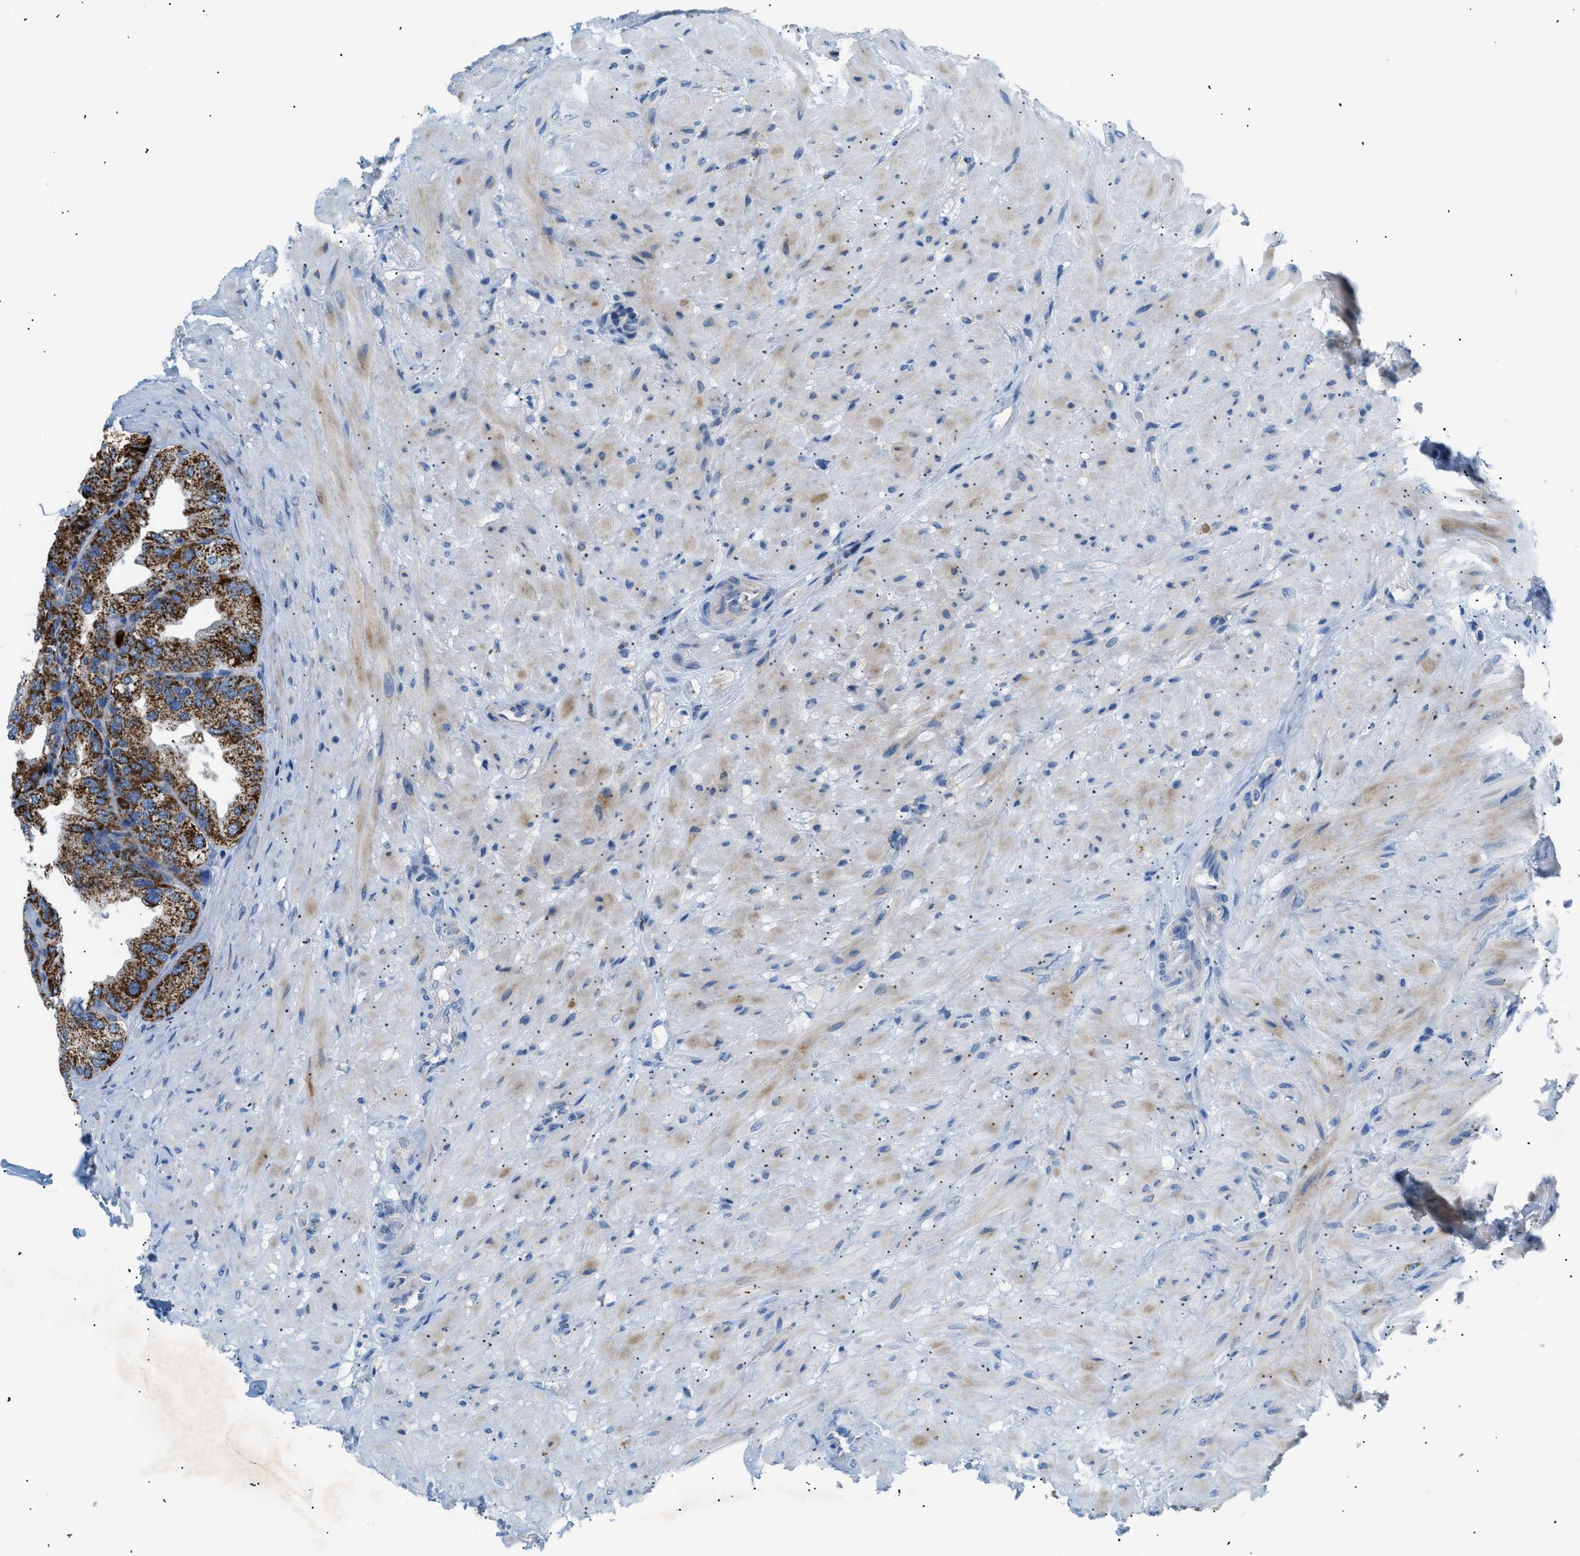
{"staining": {"intensity": "strong", "quantity": ">75%", "location": "cytoplasmic/membranous"}, "tissue": "seminal vesicle", "cell_type": "Glandular cells", "image_type": "normal", "snomed": [{"axis": "morphology", "description": "Normal tissue, NOS"}, {"axis": "topography", "description": "Seminal veicle"}], "caption": "The histopathology image exhibits immunohistochemical staining of unremarkable seminal vesicle. There is strong cytoplasmic/membranous expression is seen in about >75% of glandular cells.", "gene": "ILDR1", "patient": {"sex": "male", "age": 68}}